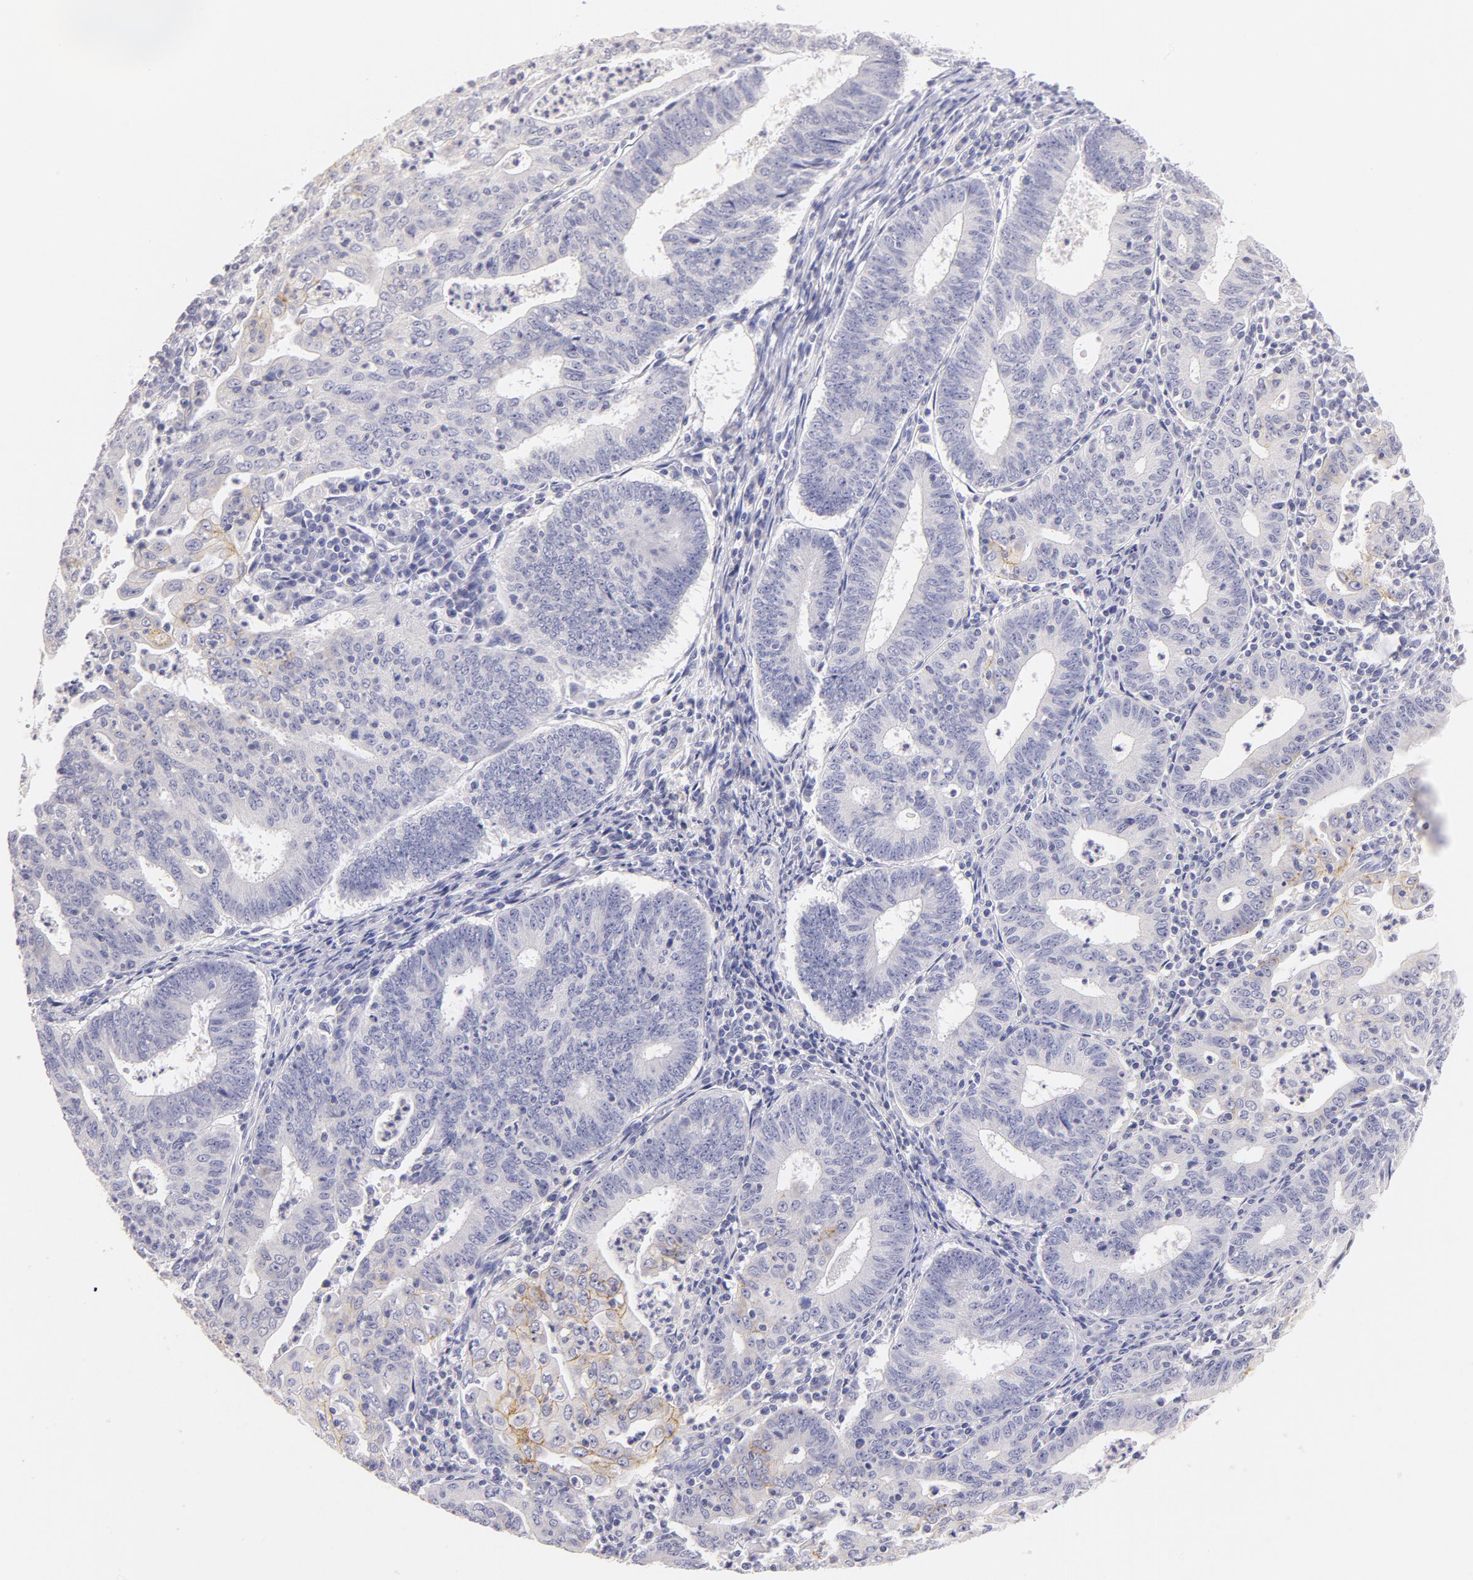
{"staining": {"intensity": "moderate", "quantity": "<25%", "location": "cytoplasmic/membranous"}, "tissue": "endometrial cancer", "cell_type": "Tumor cells", "image_type": "cancer", "snomed": [{"axis": "morphology", "description": "Adenocarcinoma, NOS"}, {"axis": "topography", "description": "Endometrium"}], "caption": "Brown immunohistochemical staining in endometrial adenocarcinoma reveals moderate cytoplasmic/membranous positivity in about <25% of tumor cells.", "gene": "CD44", "patient": {"sex": "female", "age": 60}}